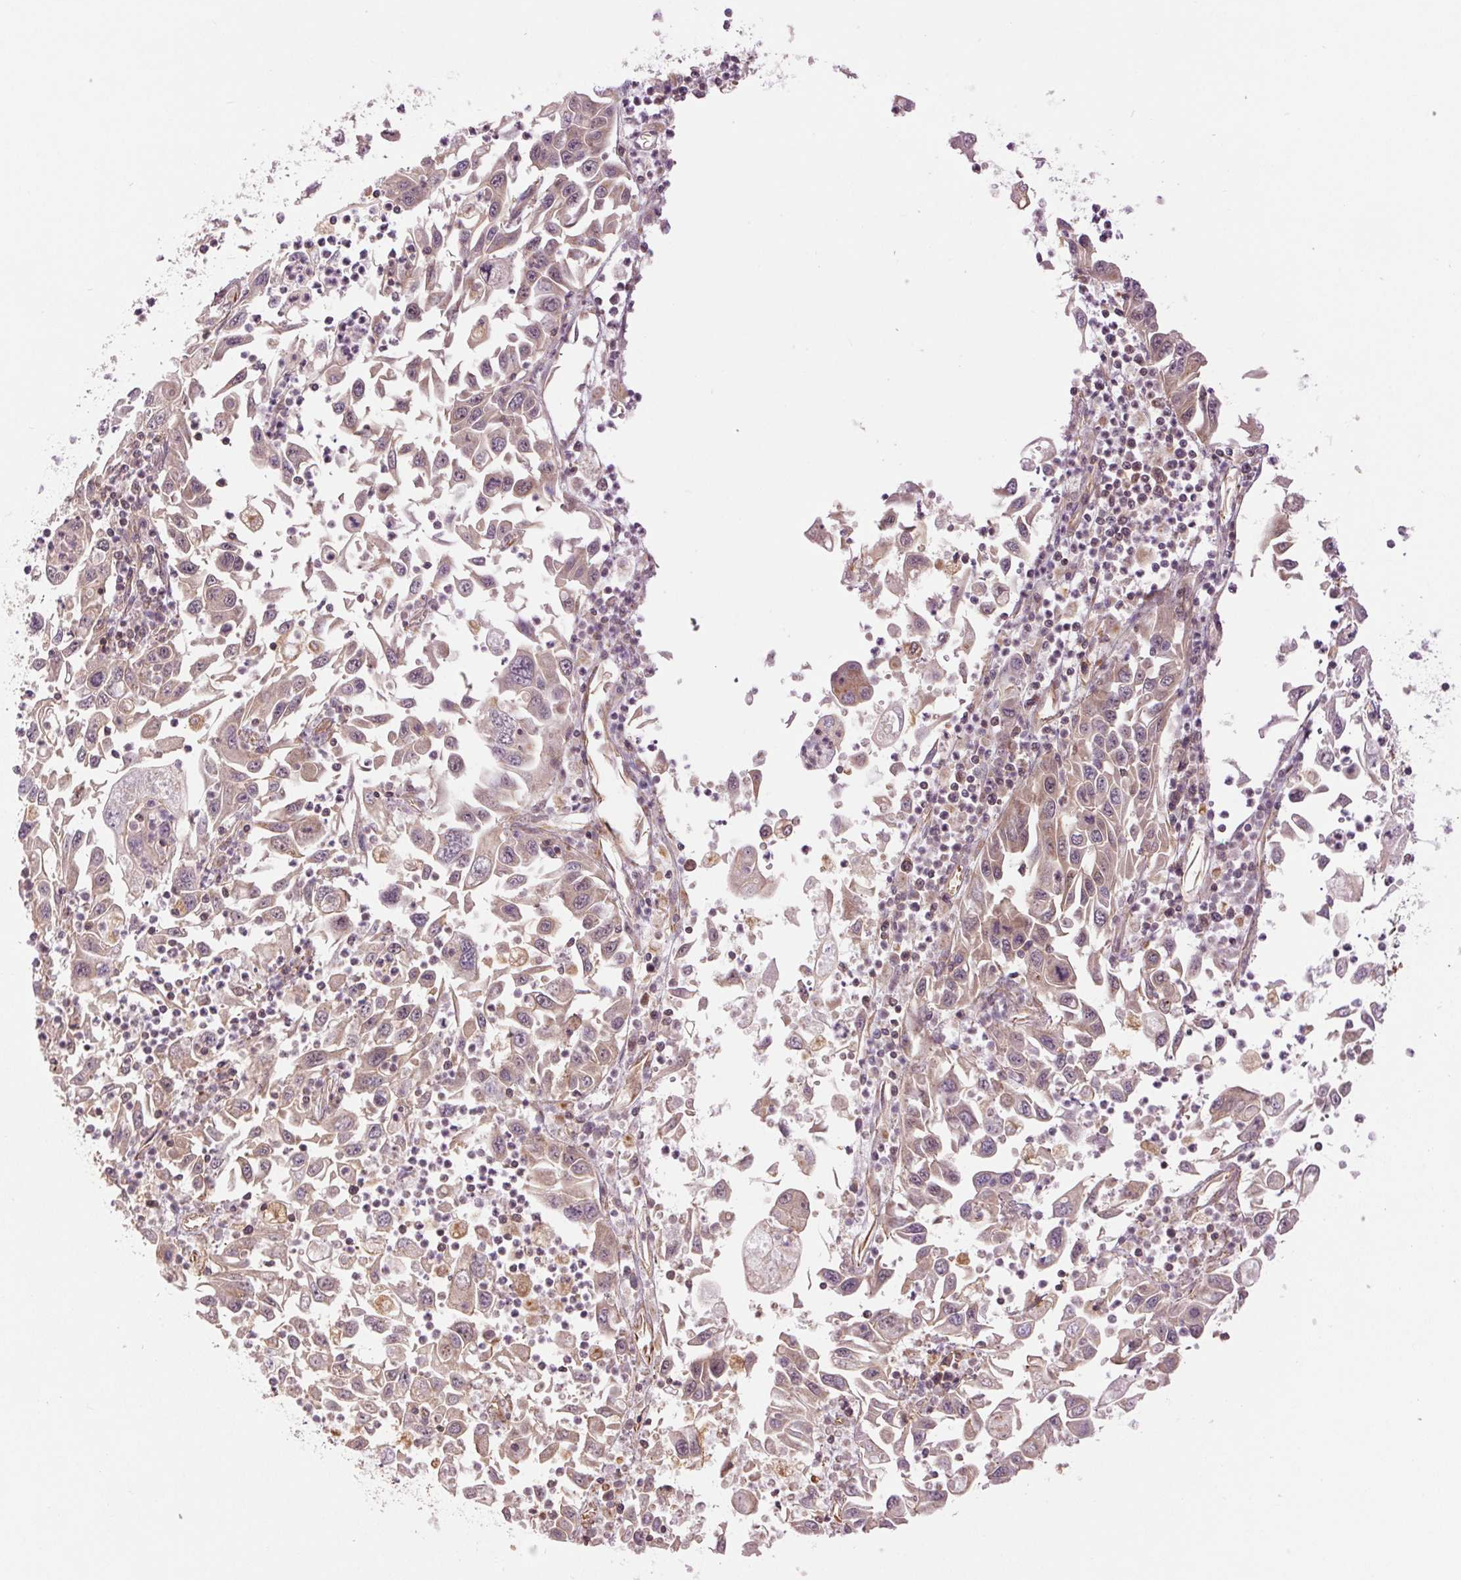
{"staining": {"intensity": "weak", "quantity": "25%-75%", "location": "cytoplasmic/membranous"}, "tissue": "endometrial cancer", "cell_type": "Tumor cells", "image_type": "cancer", "snomed": [{"axis": "morphology", "description": "Adenocarcinoma, NOS"}, {"axis": "topography", "description": "Uterus"}], "caption": "A brown stain highlights weak cytoplasmic/membranous positivity of a protein in adenocarcinoma (endometrial) tumor cells.", "gene": "STARD7", "patient": {"sex": "female", "age": 62}}